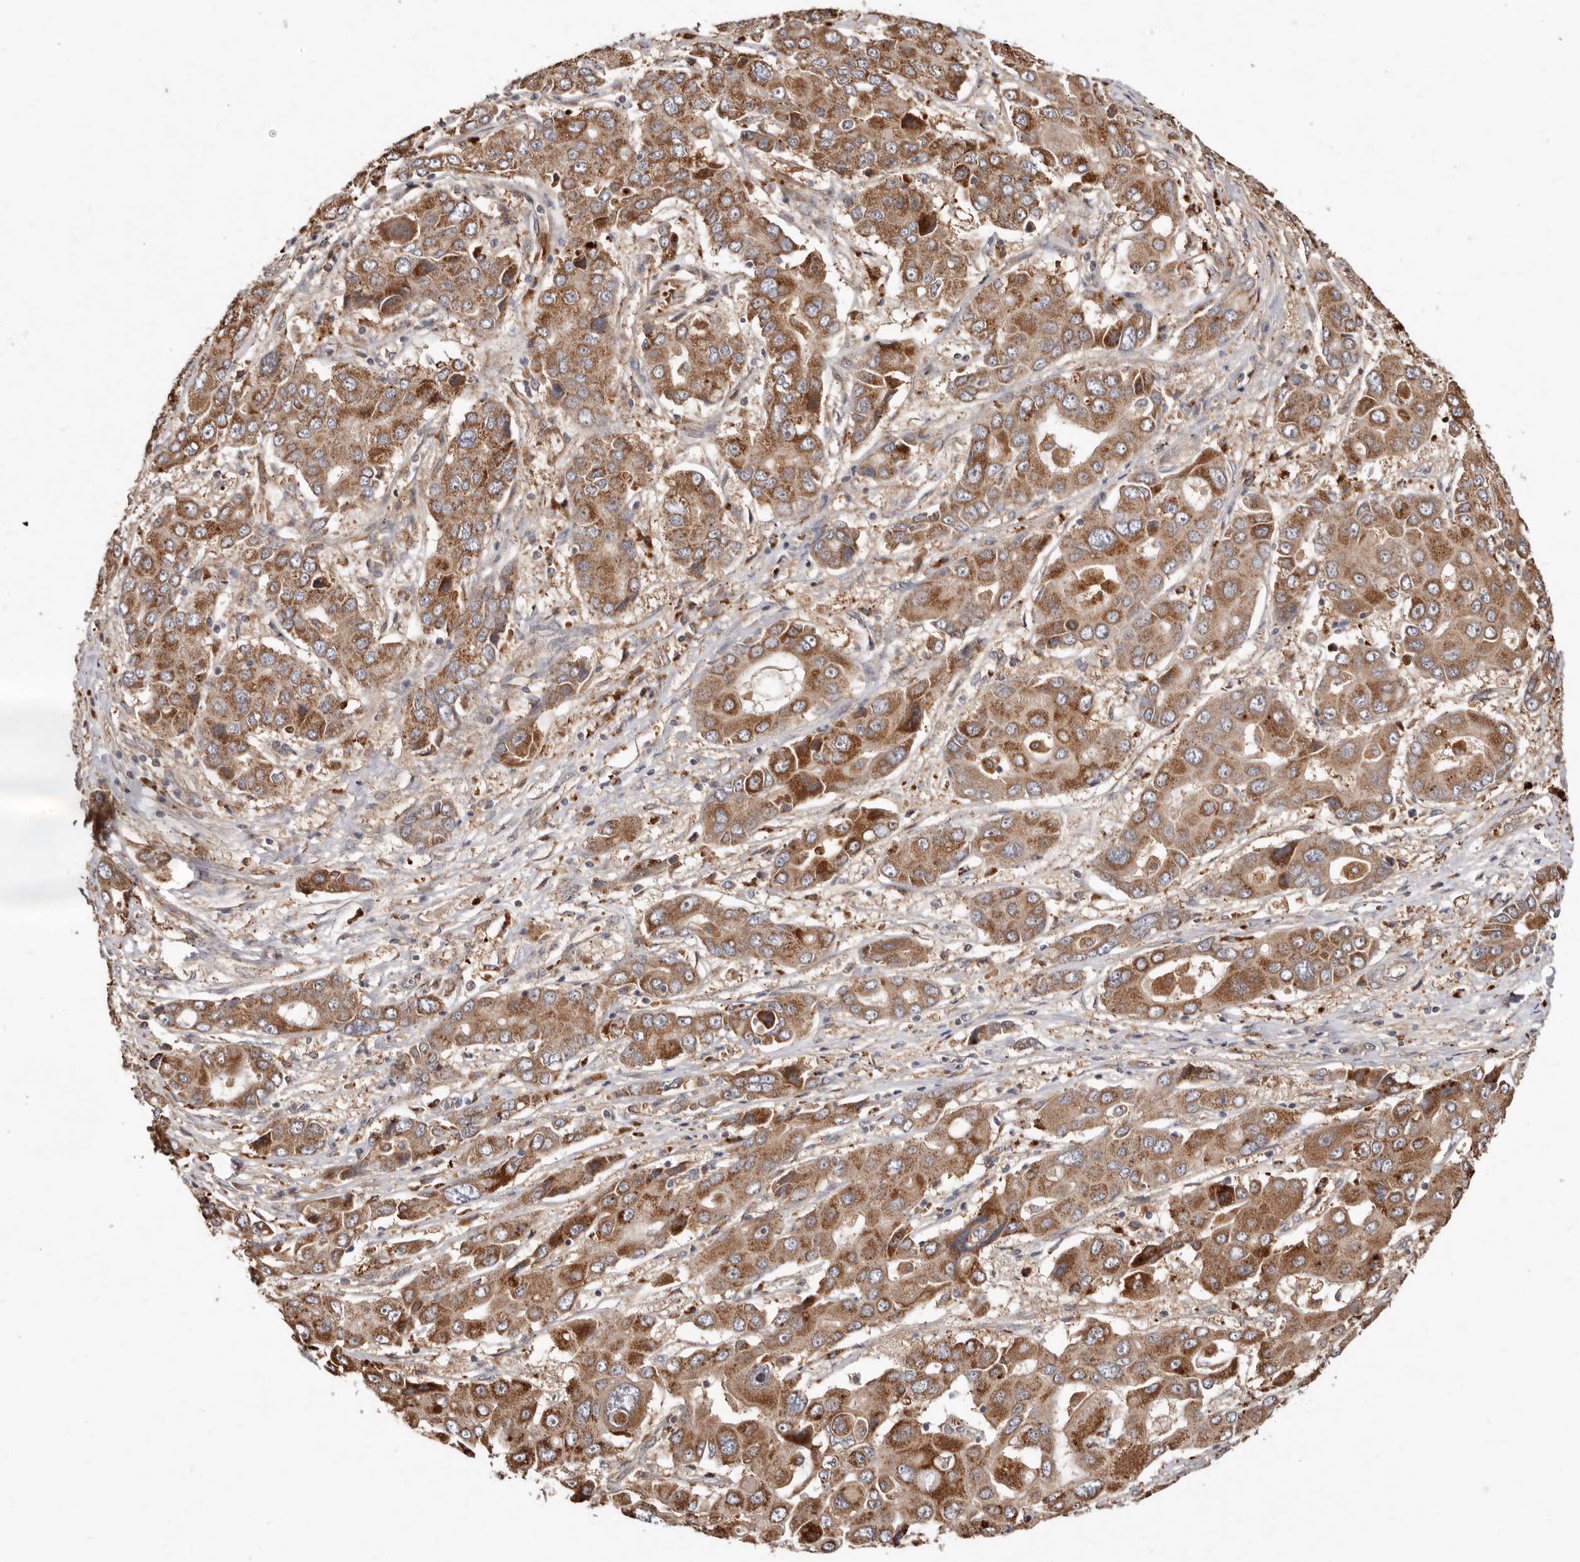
{"staining": {"intensity": "moderate", "quantity": ">75%", "location": "cytoplasmic/membranous"}, "tissue": "liver cancer", "cell_type": "Tumor cells", "image_type": "cancer", "snomed": [{"axis": "morphology", "description": "Cholangiocarcinoma"}, {"axis": "topography", "description": "Liver"}], "caption": "An immunohistochemistry (IHC) micrograph of tumor tissue is shown. Protein staining in brown shows moderate cytoplasmic/membranous positivity in cholangiocarcinoma (liver) within tumor cells. The staining is performed using DAB brown chromogen to label protein expression. The nuclei are counter-stained blue using hematoxylin.", "gene": "GOT1L1", "patient": {"sex": "male", "age": 67}}